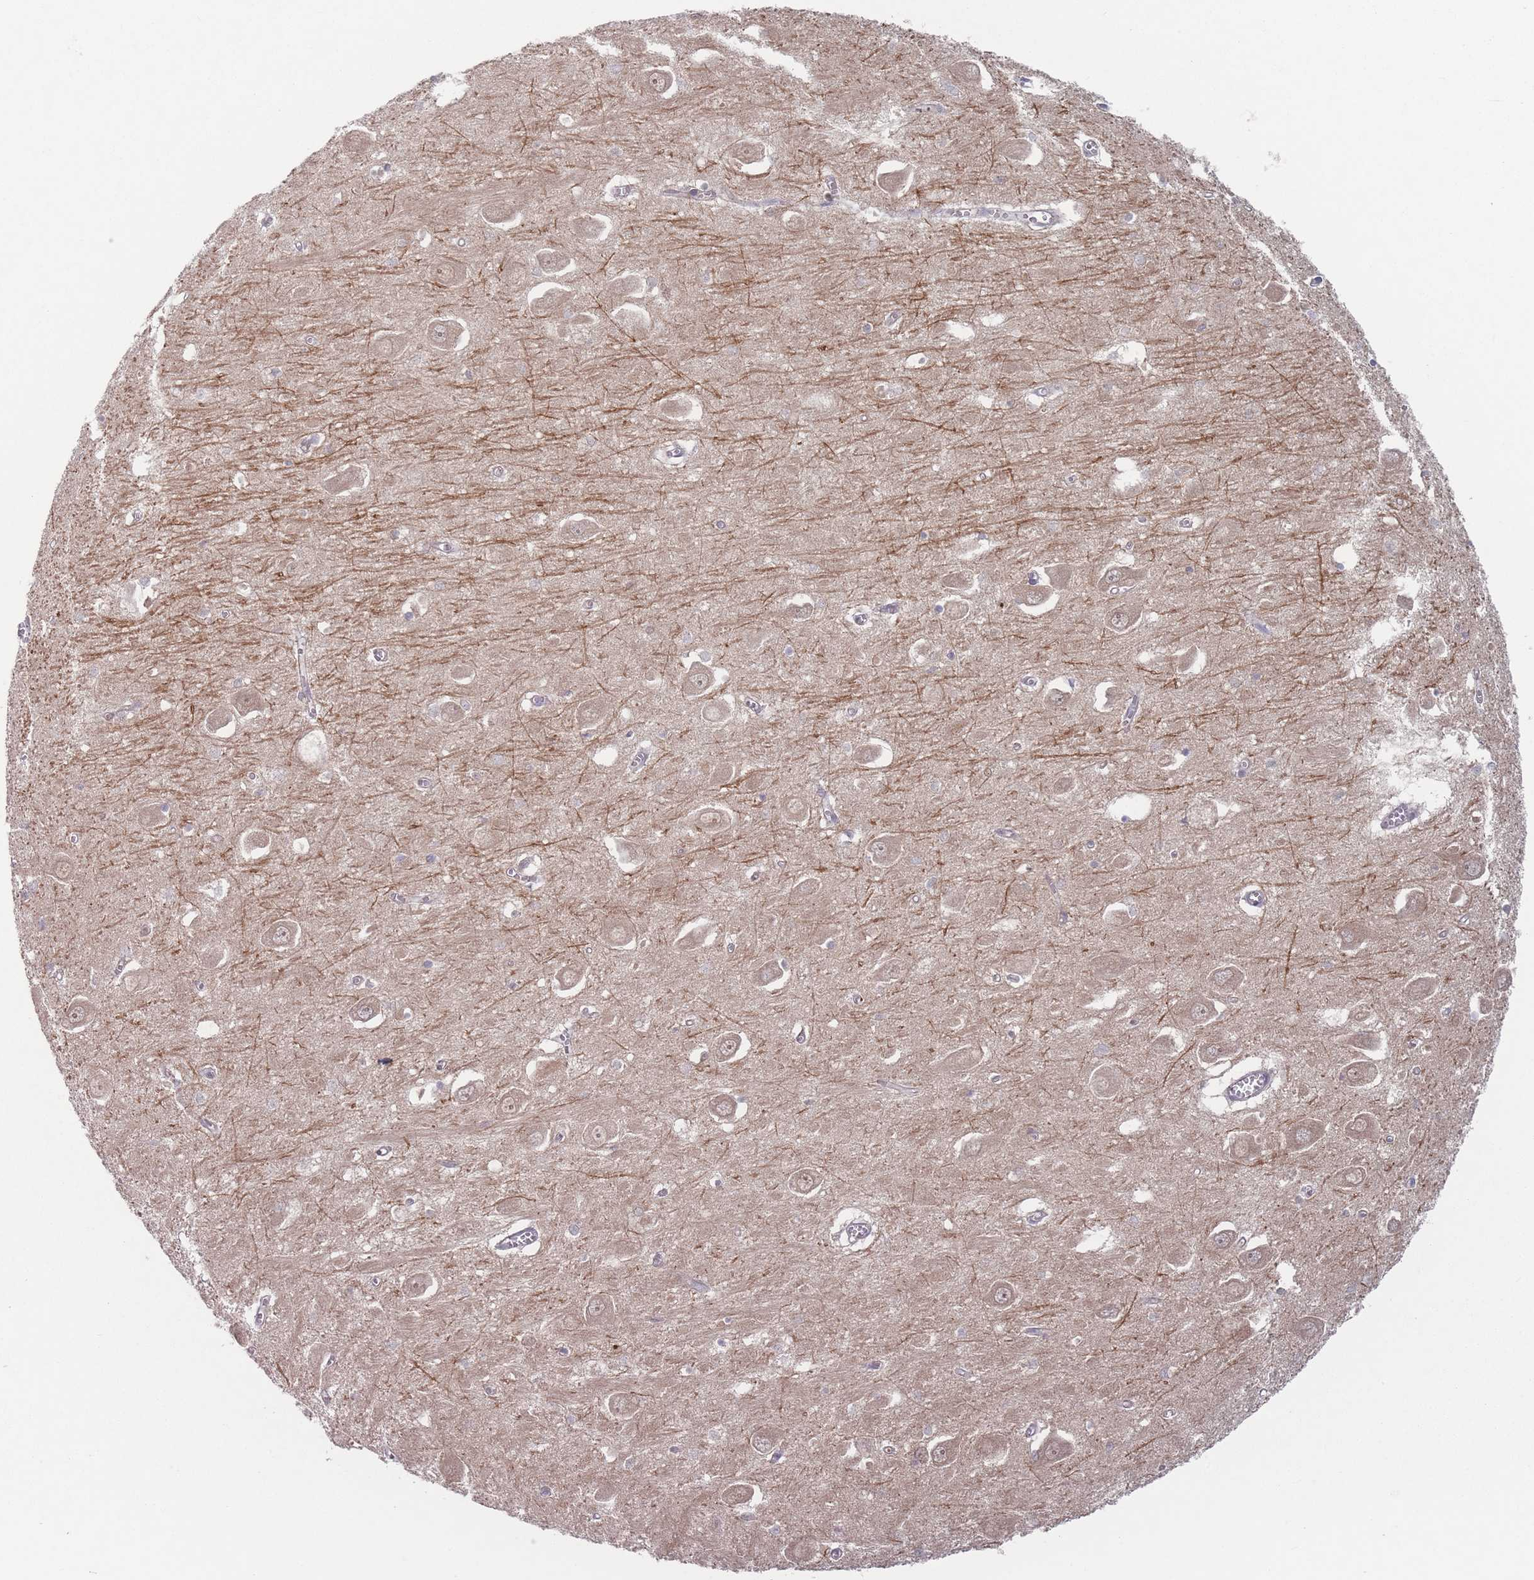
{"staining": {"intensity": "weak", "quantity": "<25%", "location": "cytoplasmic/membranous"}, "tissue": "hippocampus", "cell_type": "Glial cells", "image_type": "normal", "snomed": [{"axis": "morphology", "description": "Normal tissue, NOS"}, {"axis": "topography", "description": "Hippocampus"}], "caption": "Micrograph shows no protein positivity in glial cells of normal hippocampus.", "gene": "PPM1A", "patient": {"sex": "male", "age": 70}}